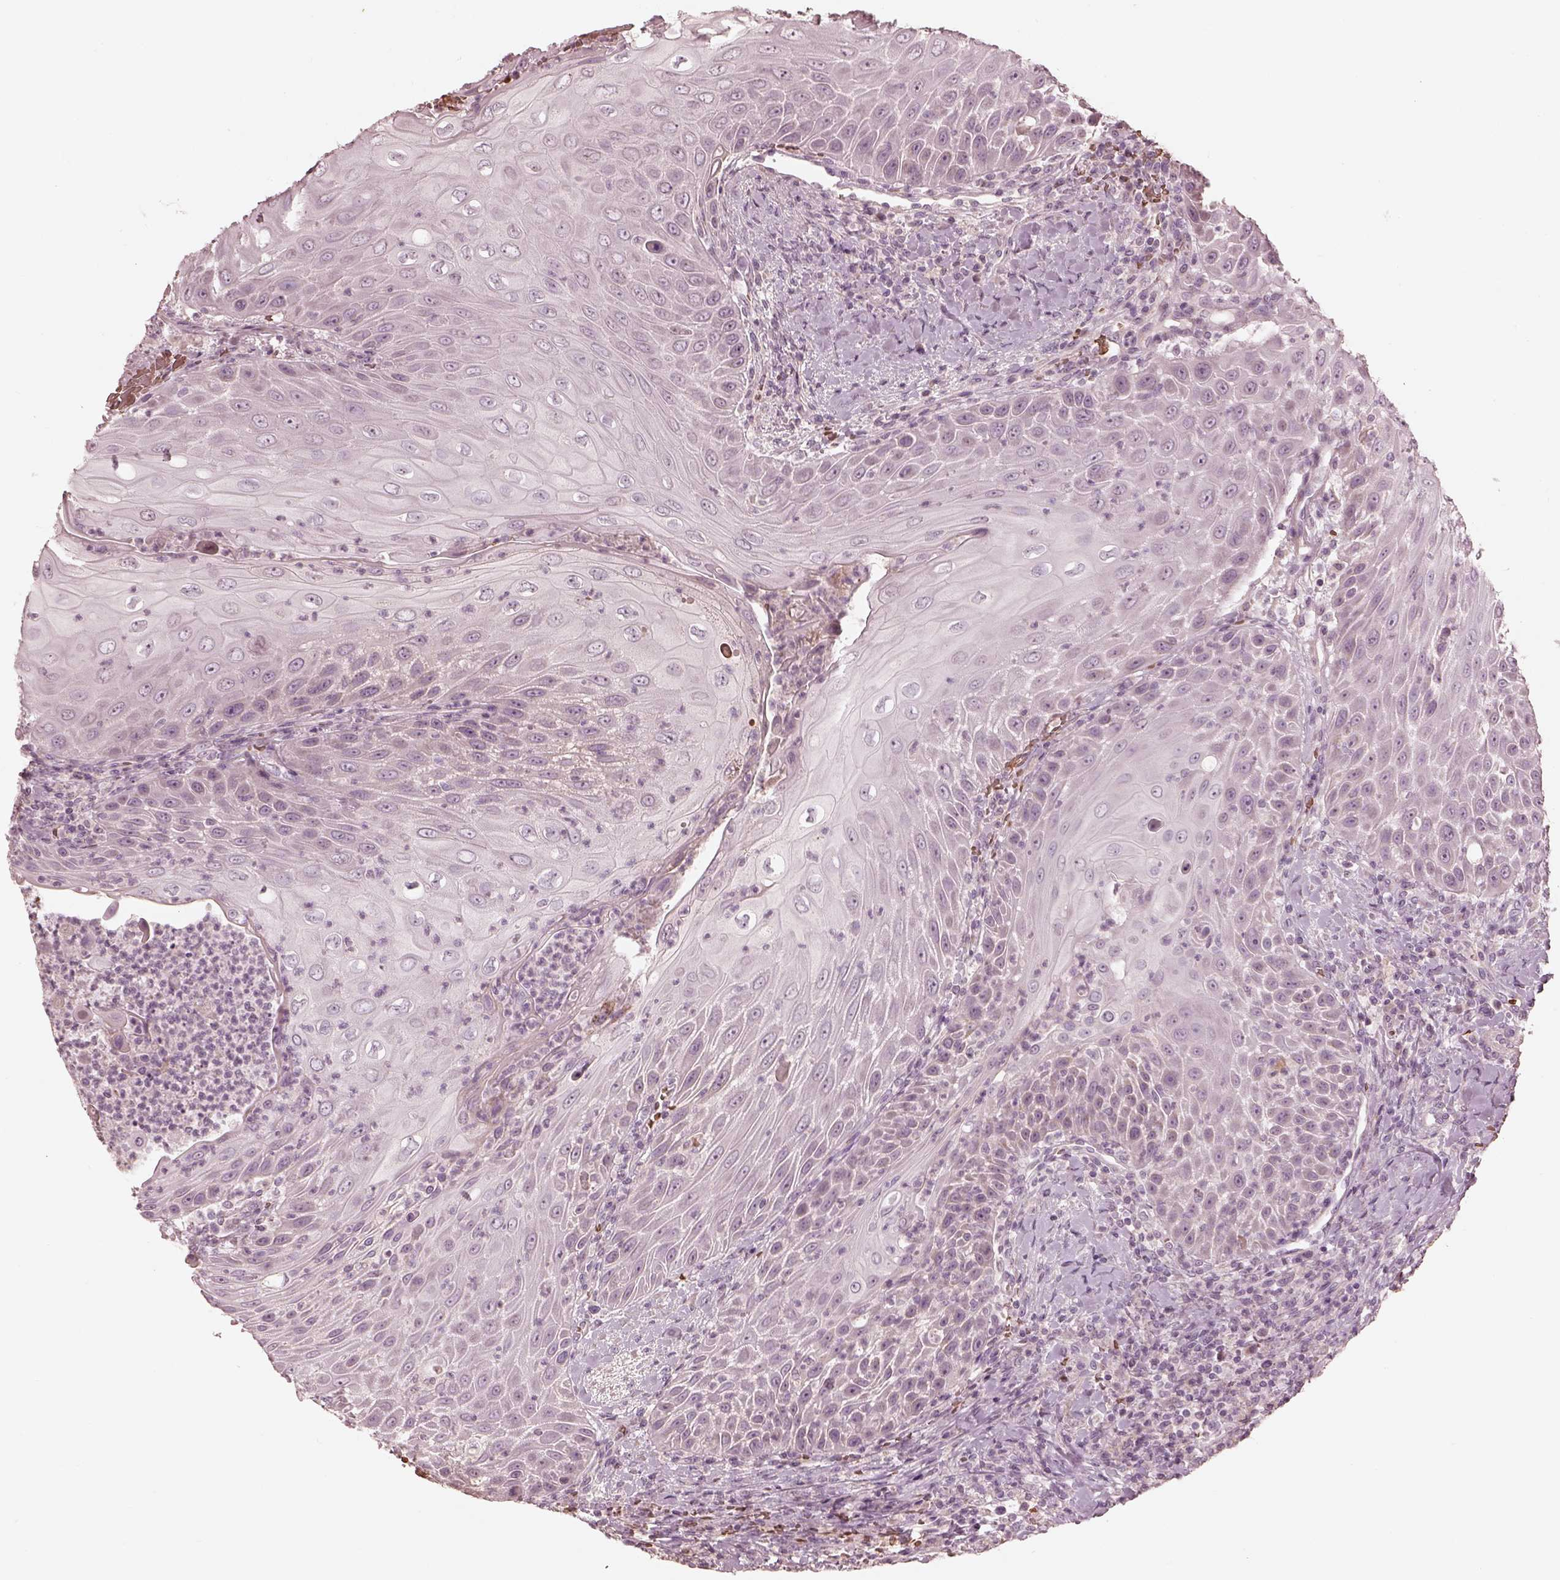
{"staining": {"intensity": "negative", "quantity": "none", "location": "none"}, "tissue": "head and neck cancer", "cell_type": "Tumor cells", "image_type": "cancer", "snomed": [{"axis": "morphology", "description": "Squamous cell carcinoma, NOS"}, {"axis": "topography", "description": "Head-Neck"}], "caption": "Immunohistochemical staining of head and neck squamous cell carcinoma reveals no significant expression in tumor cells.", "gene": "ANKLE1", "patient": {"sex": "male", "age": 69}}